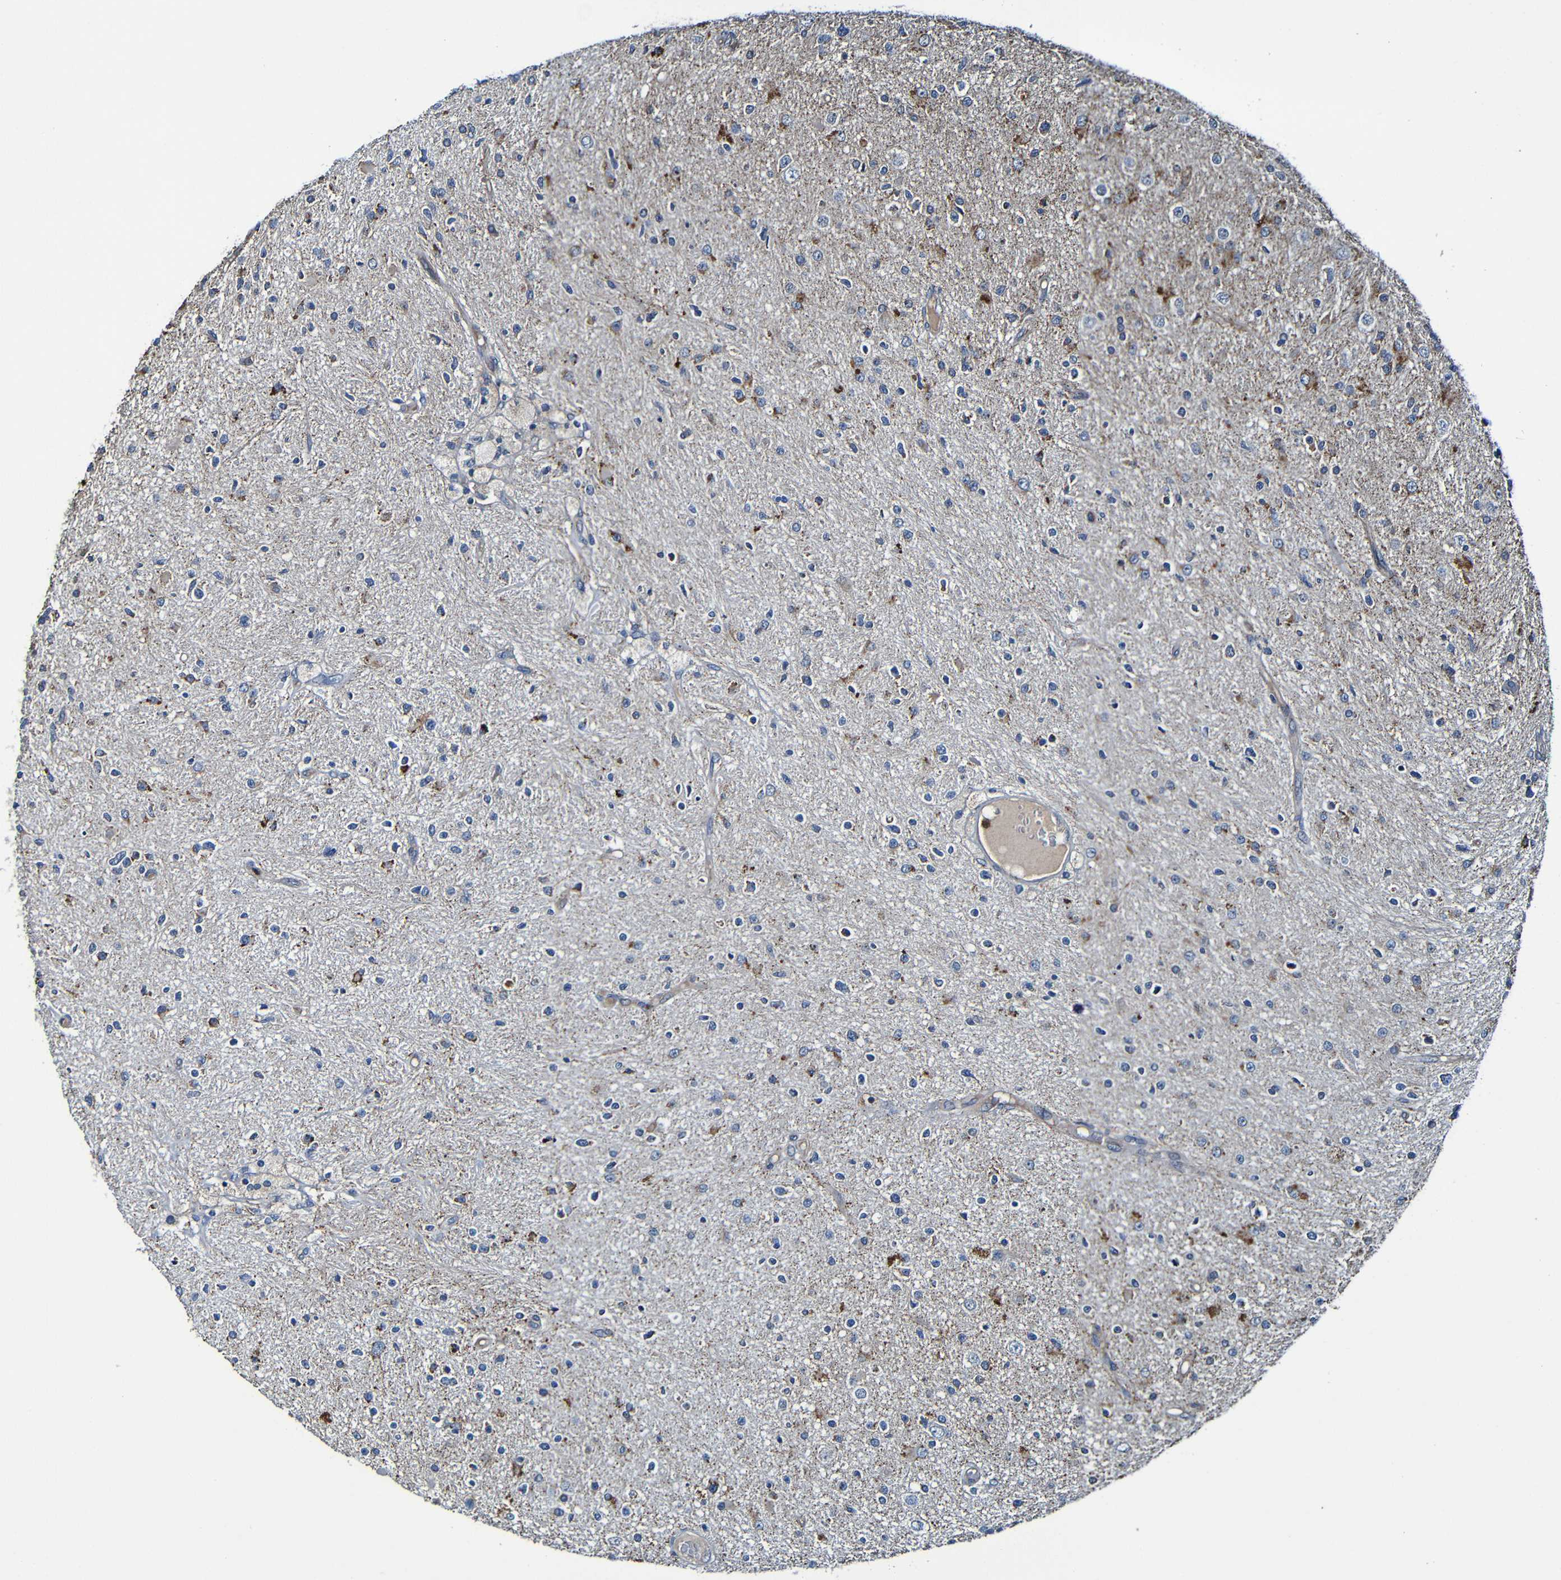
{"staining": {"intensity": "moderate", "quantity": "<25%", "location": "cytoplasmic/membranous"}, "tissue": "glioma", "cell_type": "Tumor cells", "image_type": "cancer", "snomed": [{"axis": "morphology", "description": "Glioma, malignant, High grade"}, {"axis": "topography", "description": "Brain"}], "caption": "Glioma stained for a protein demonstrates moderate cytoplasmic/membranous positivity in tumor cells. (DAB (3,3'-diaminobenzidine) = brown stain, brightfield microscopy at high magnification).", "gene": "ADAM15", "patient": {"sex": "male", "age": 33}}